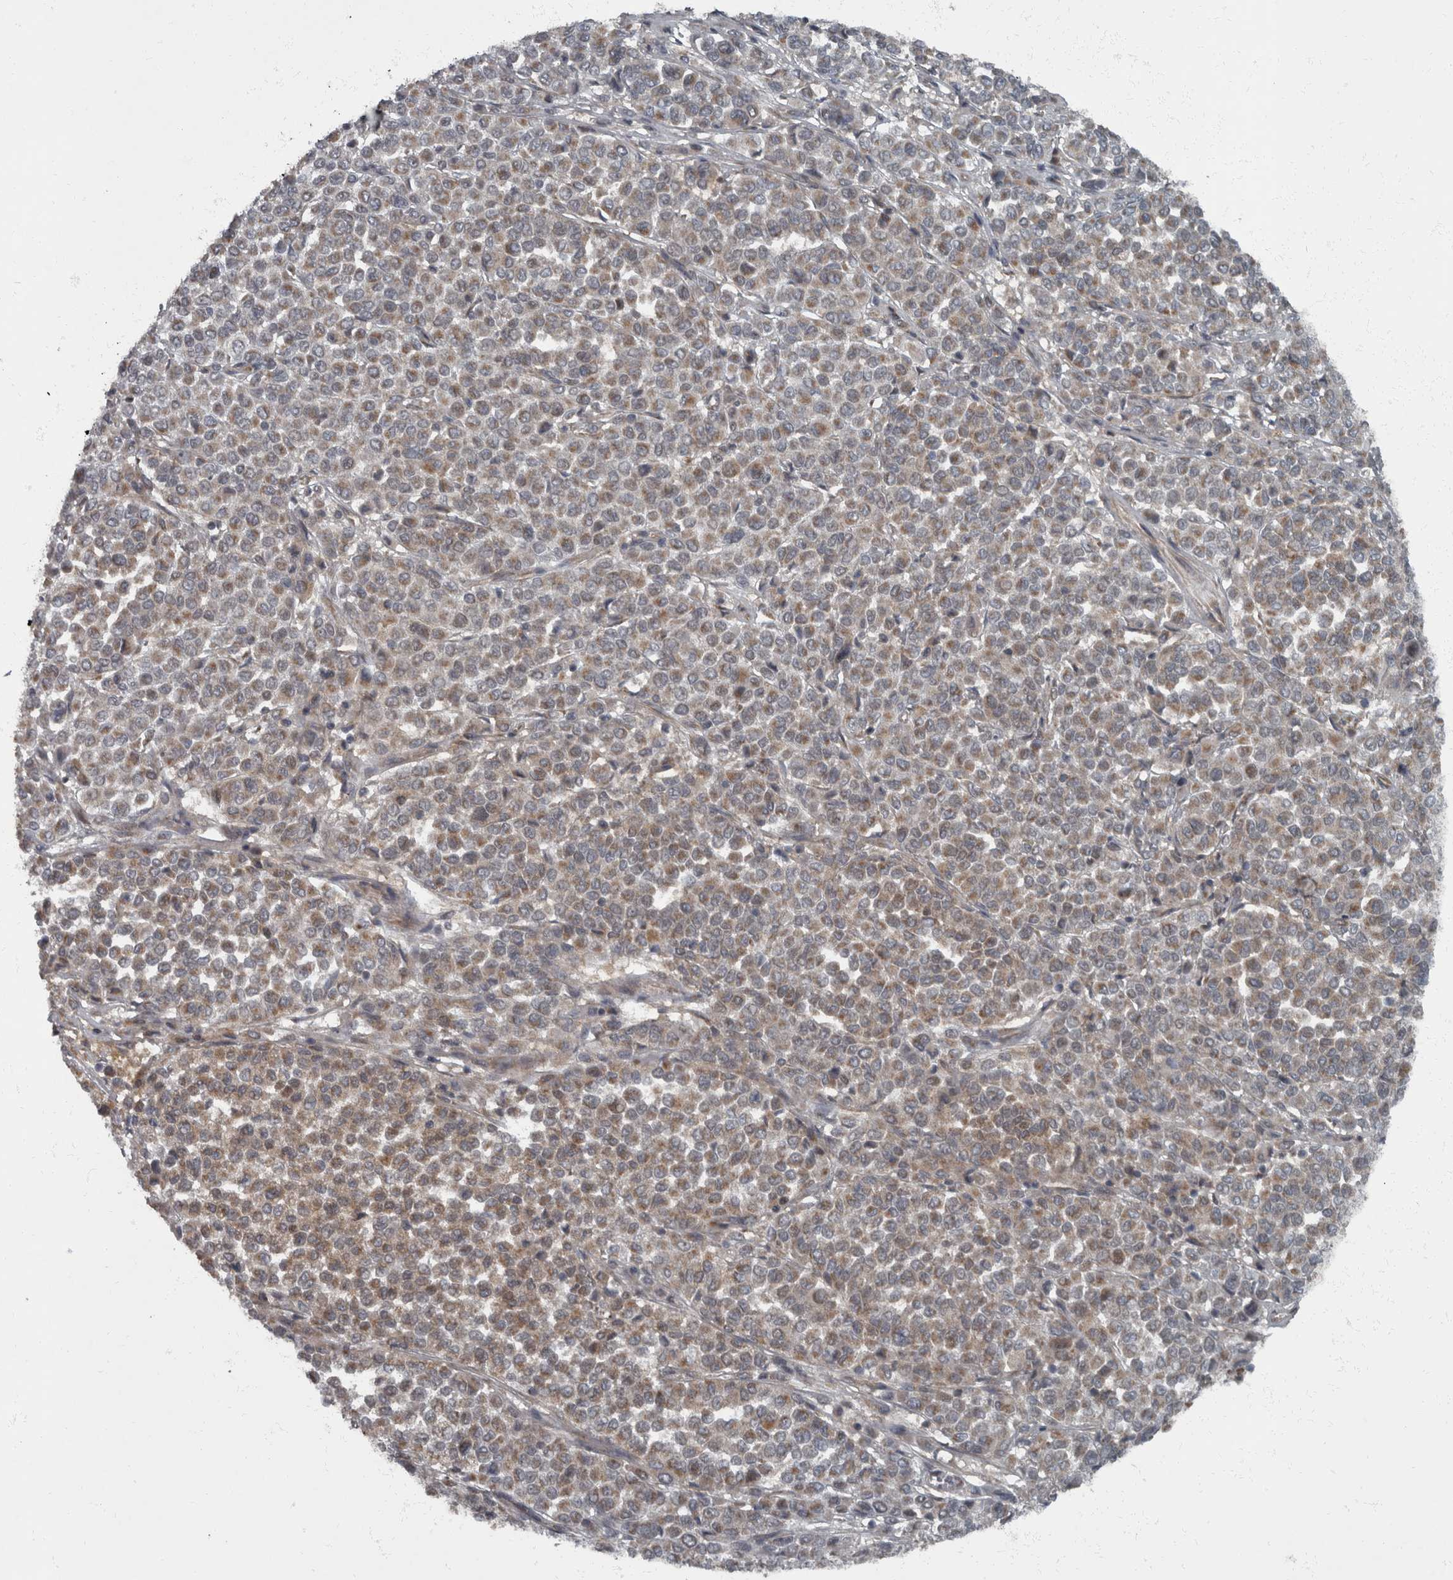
{"staining": {"intensity": "moderate", "quantity": "25%-75%", "location": "cytoplasmic/membranous"}, "tissue": "melanoma", "cell_type": "Tumor cells", "image_type": "cancer", "snomed": [{"axis": "morphology", "description": "Malignant melanoma, Metastatic site"}, {"axis": "topography", "description": "Pancreas"}], "caption": "IHC (DAB (3,3'-diaminobenzidine)) staining of human malignant melanoma (metastatic site) displays moderate cytoplasmic/membranous protein expression in about 25%-75% of tumor cells.", "gene": "RABGGTB", "patient": {"sex": "female", "age": 30}}